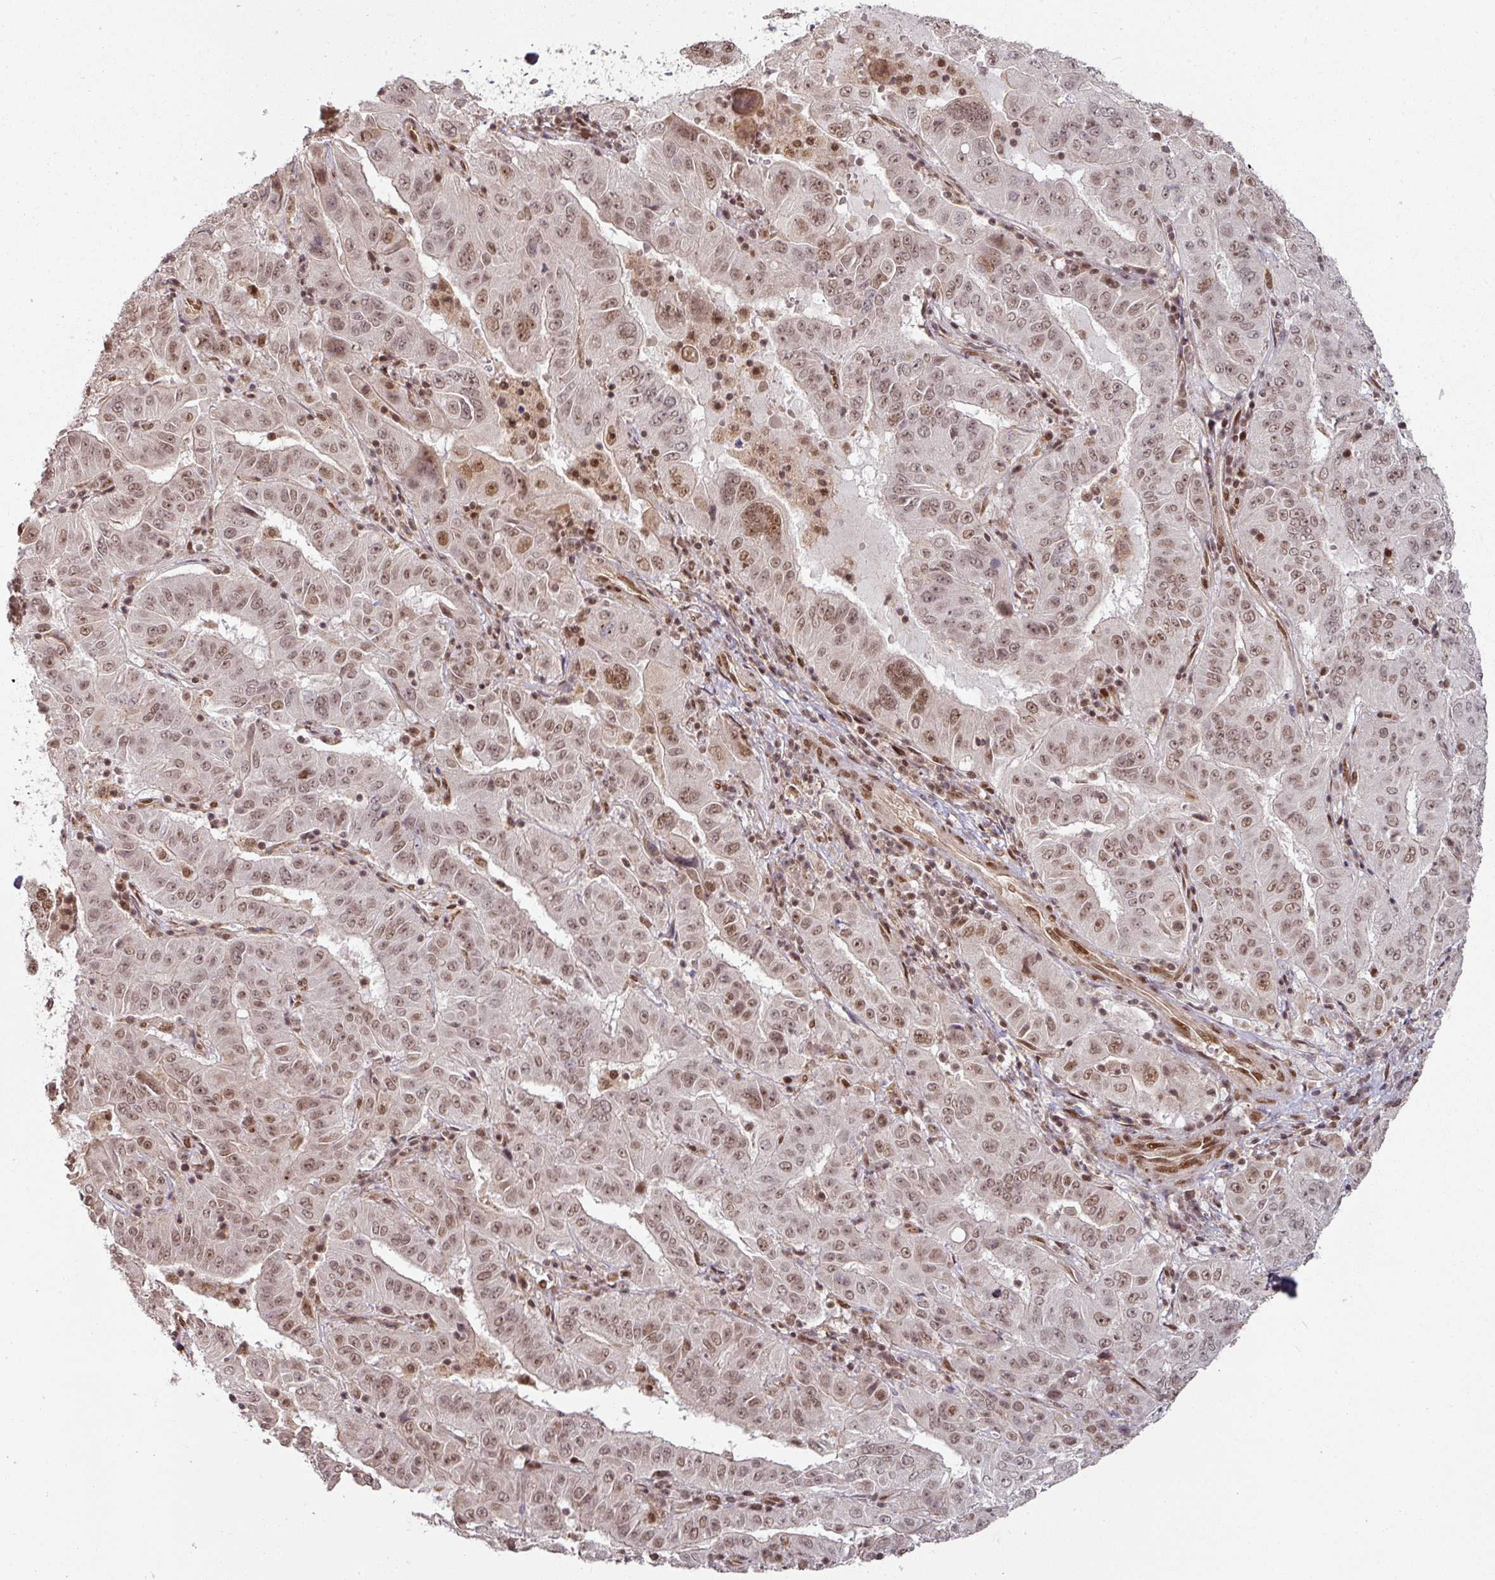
{"staining": {"intensity": "moderate", "quantity": "25%-75%", "location": "nuclear"}, "tissue": "pancreatic cancer", "cell_type": "Tumor cells", "image_type": "cancer", "snomed": [{"axis": "morphology", "description": "Adenocarcinoma, NOS"}, {"axis": "topography", "description": "Pancreas"}], "caption": "Protein analysis of pancreatic cancer (adenocarcinoma) tissue displays moderate nuclear positivity in approximately 25%-75% of tumor cells.", "gene": "SIK3", "patient": {"sex": "male", "age": 63}}